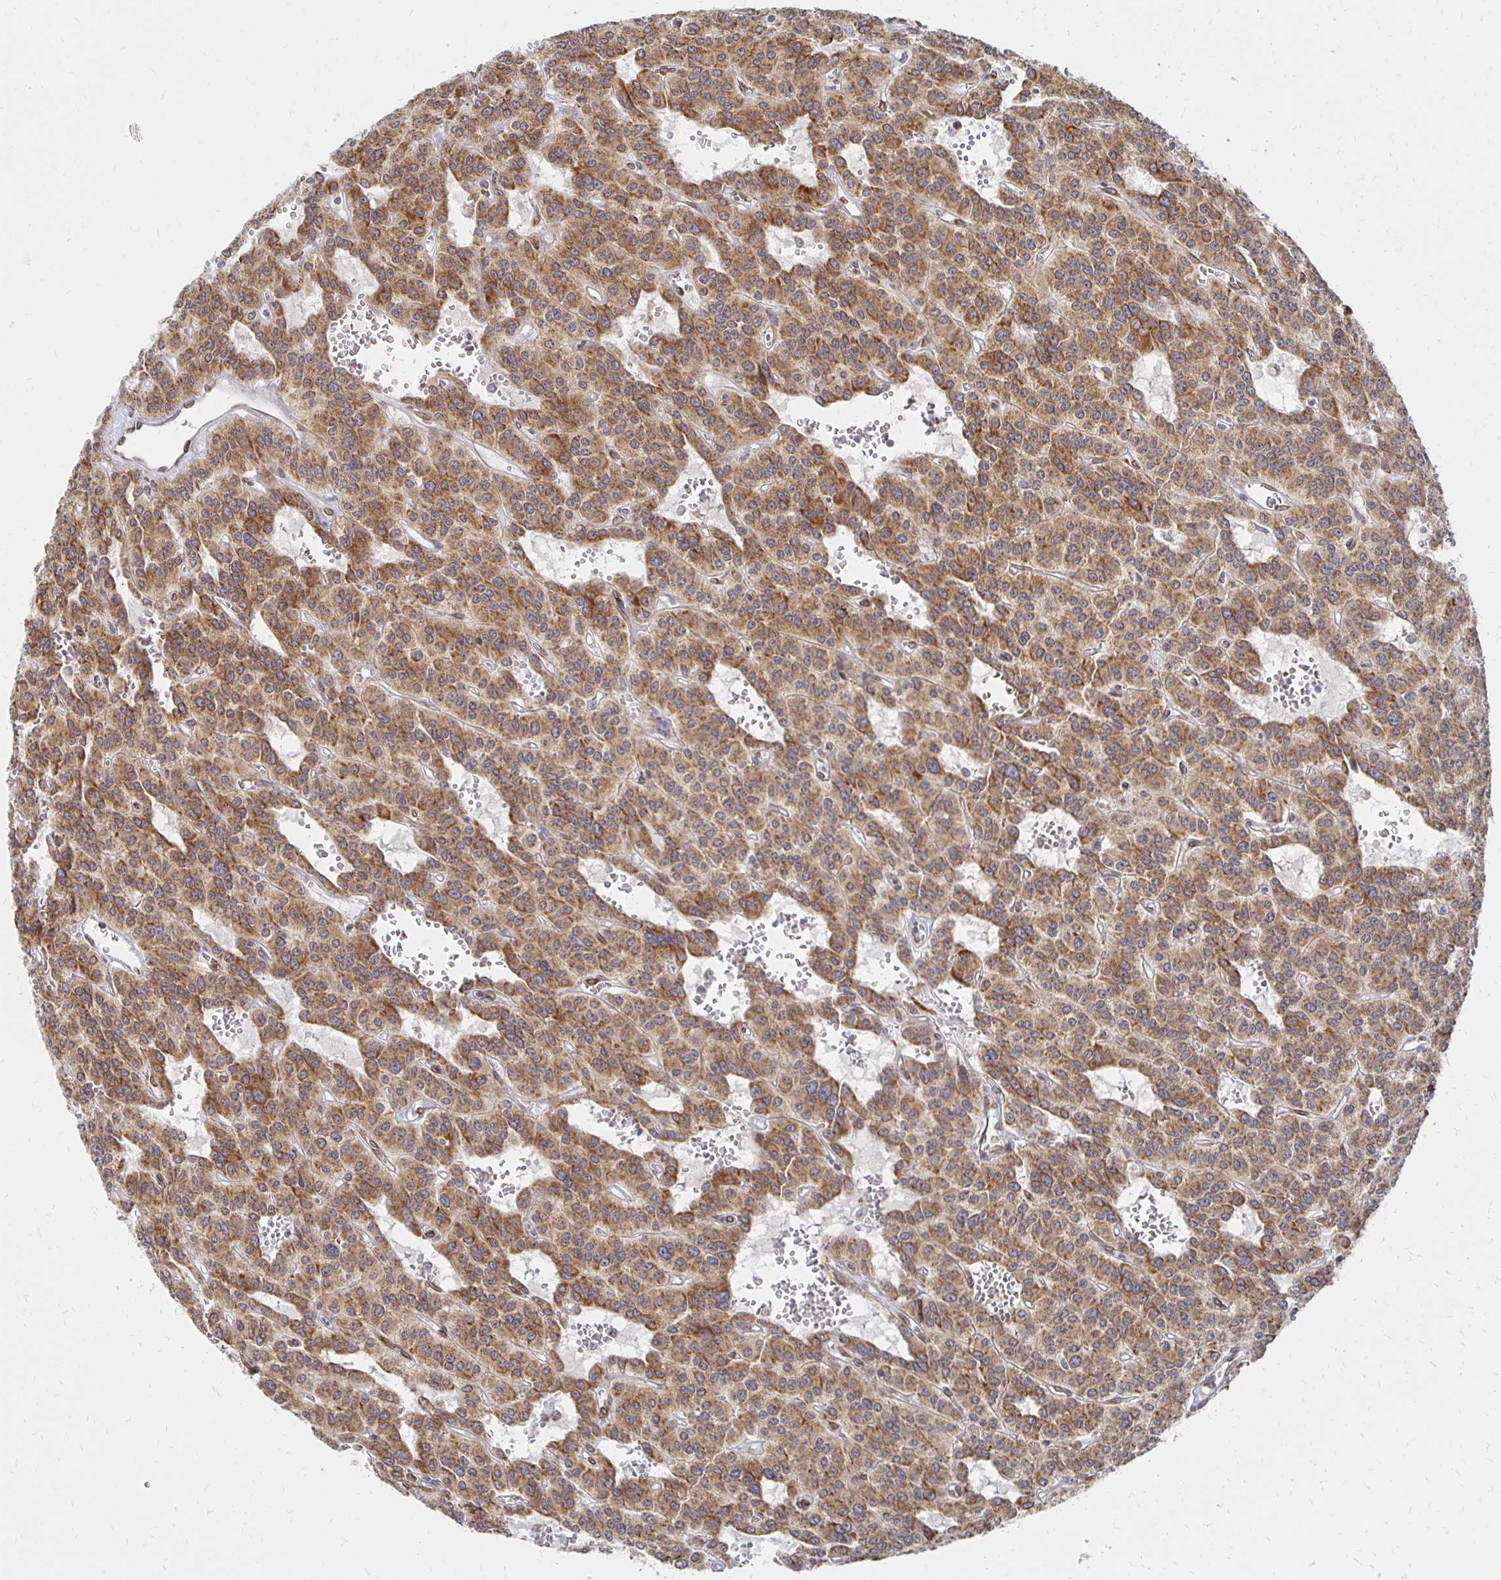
{"staining": {"intensity": "strong", "quantity": ">75%", "location": "cytoplasmic/membranous"}, "tissue": "carcinoid", "cell_type": "Tumor cells", "image_type": "cancer", "snomed": [{"axis": "morphology", "description": "Carcinoid, malignant, NOS"}, {"axis": "topography", "description": "Lung"}], "caption": "IHC of human carcinoid shows high levels of strong cytoplasmic/membranous expression in about >75% of tumor cells.", "gene": "PELI3", "patient": {"sex": "female", "age": 71}}